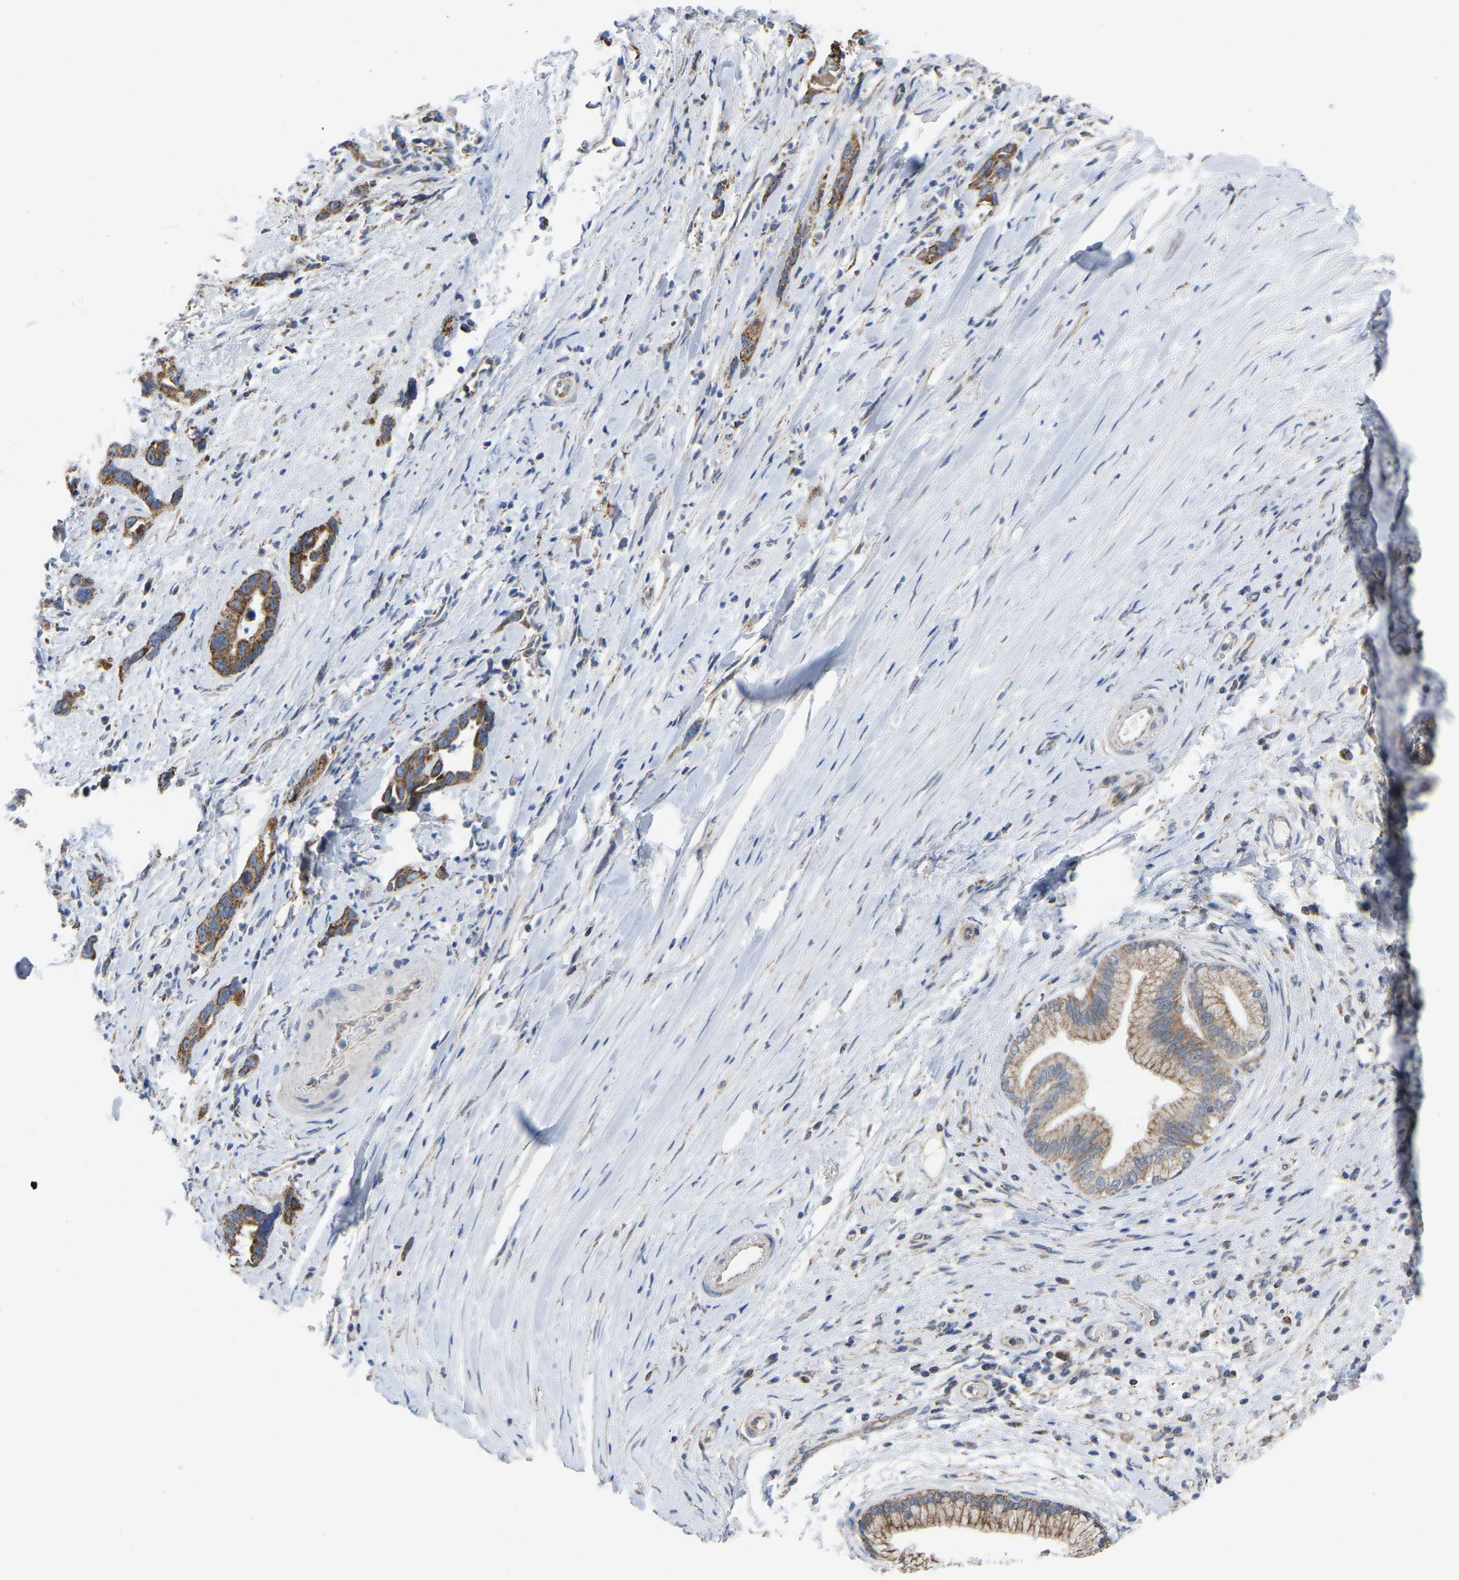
{"staining": {"intensity": "moderate", "quantity": ">75%", "location": "cytoplasmic/membranous"}, "tissue": "pancreatic cancer", "cell_type": "Tumor cells", "image_type": "cancer", "snomed": [{"axis": "morphology", "description": "Adenocarcinoma, NOS"}, {"axis": "topography", "description": "Pancreas"}], "caption": "Pancreatic cancer (adenocarcinoma) tissue reveals moderate cytoplasmic/membranous staining in approximately >75% of tumor cells", "gene": "BCL10", "patient": {"sex": "female", "age": 70}}